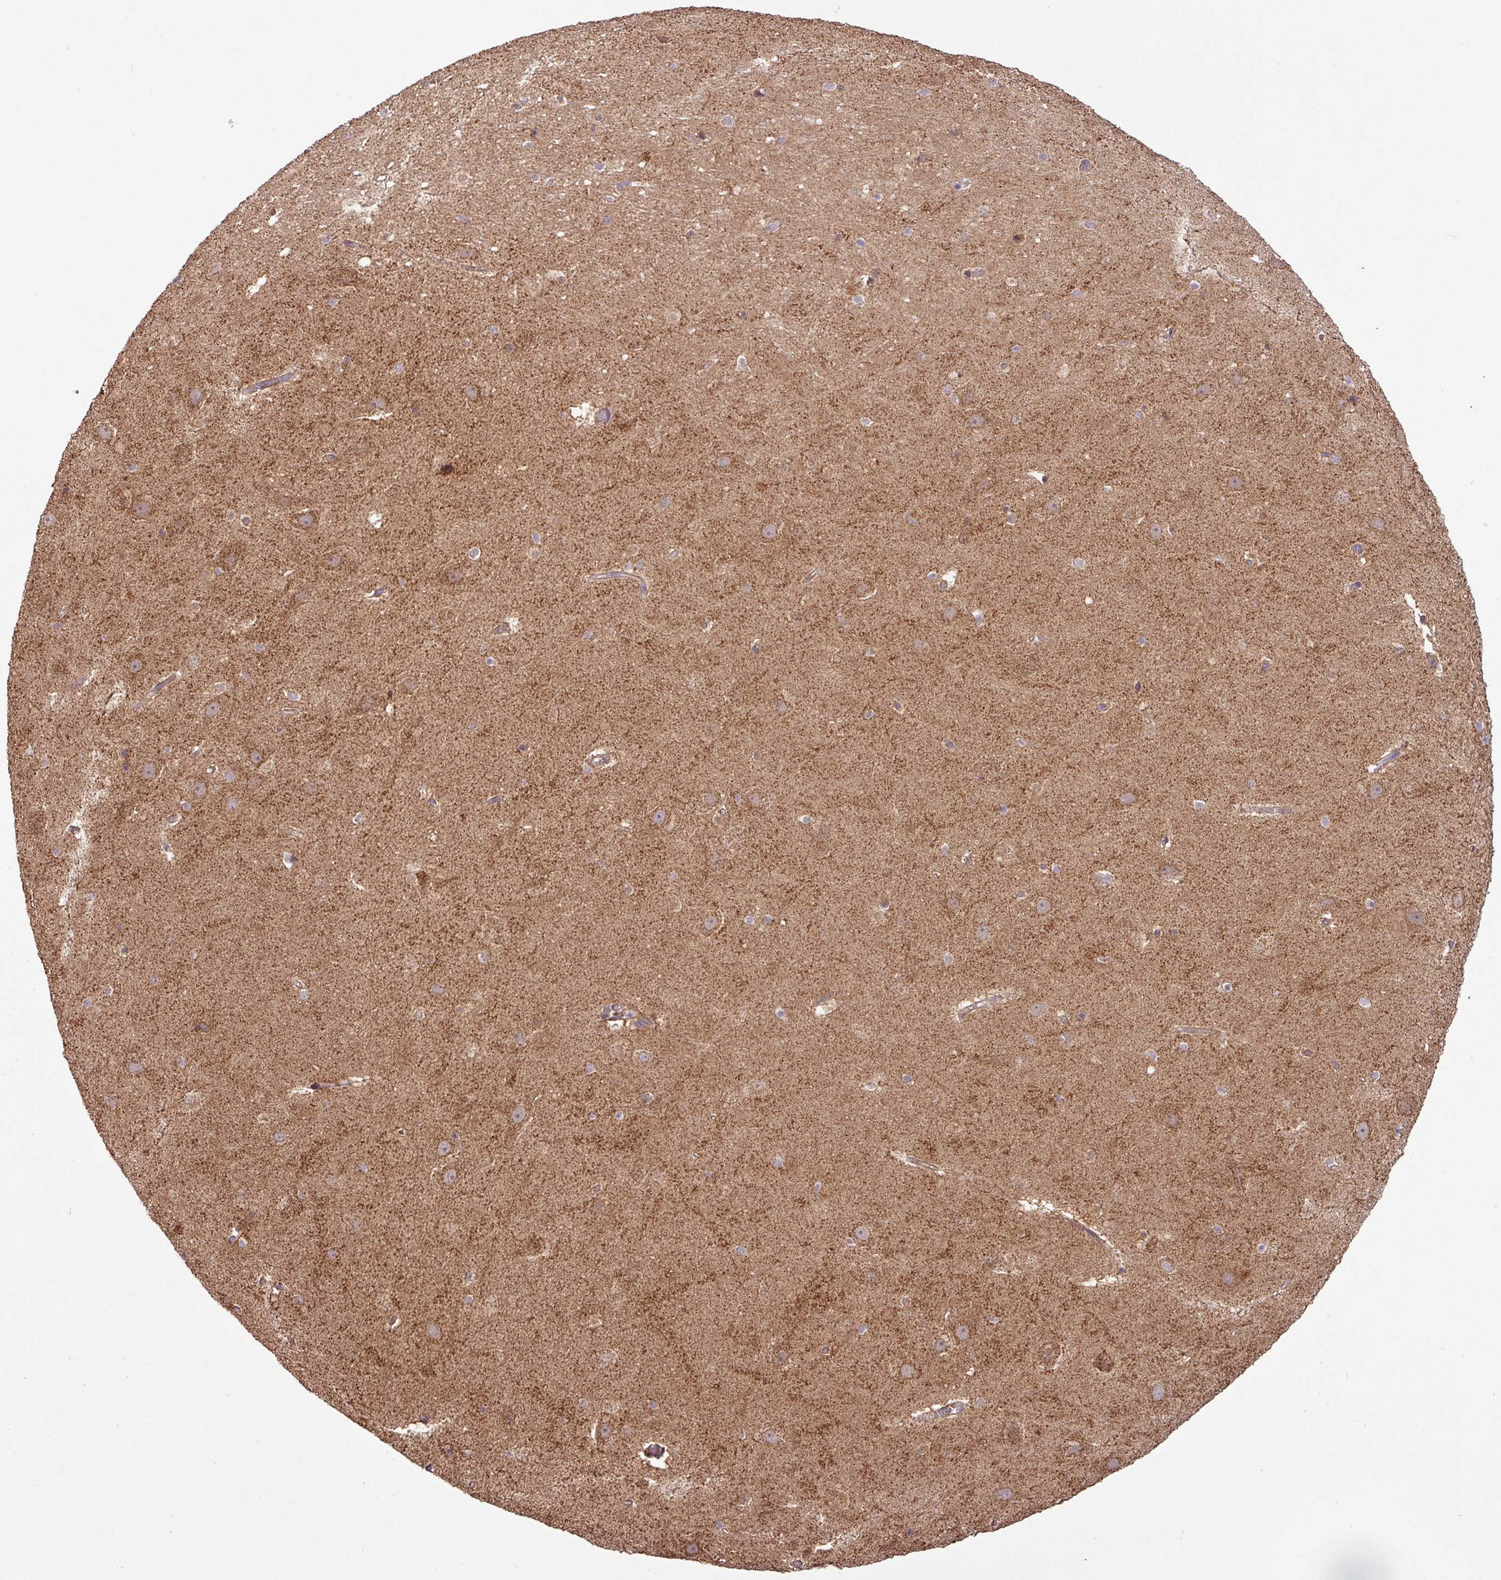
{"staining": {"intensity": "weak", "quantity": "25%-75%", "location": "cytoplasmic/membranous"}, "tissue": "hippocampus", "cell_type": "Glial cells", "image_type": "normal", "snomed": [{"axis": "morphology", "description": "Normal tissue, NOS"}, {"axis": "topography", "description": "Hippocampus"}], "caption": "Hippocampus stained with DAB (3,3'-diaminobenzidine) IHC demonstrates low levels of weak cytoplasmic/membranous staining in about 25%-75% of glial cells.", "gene": "YPEL1", "patient": {"sex": "male", "age": 37}}